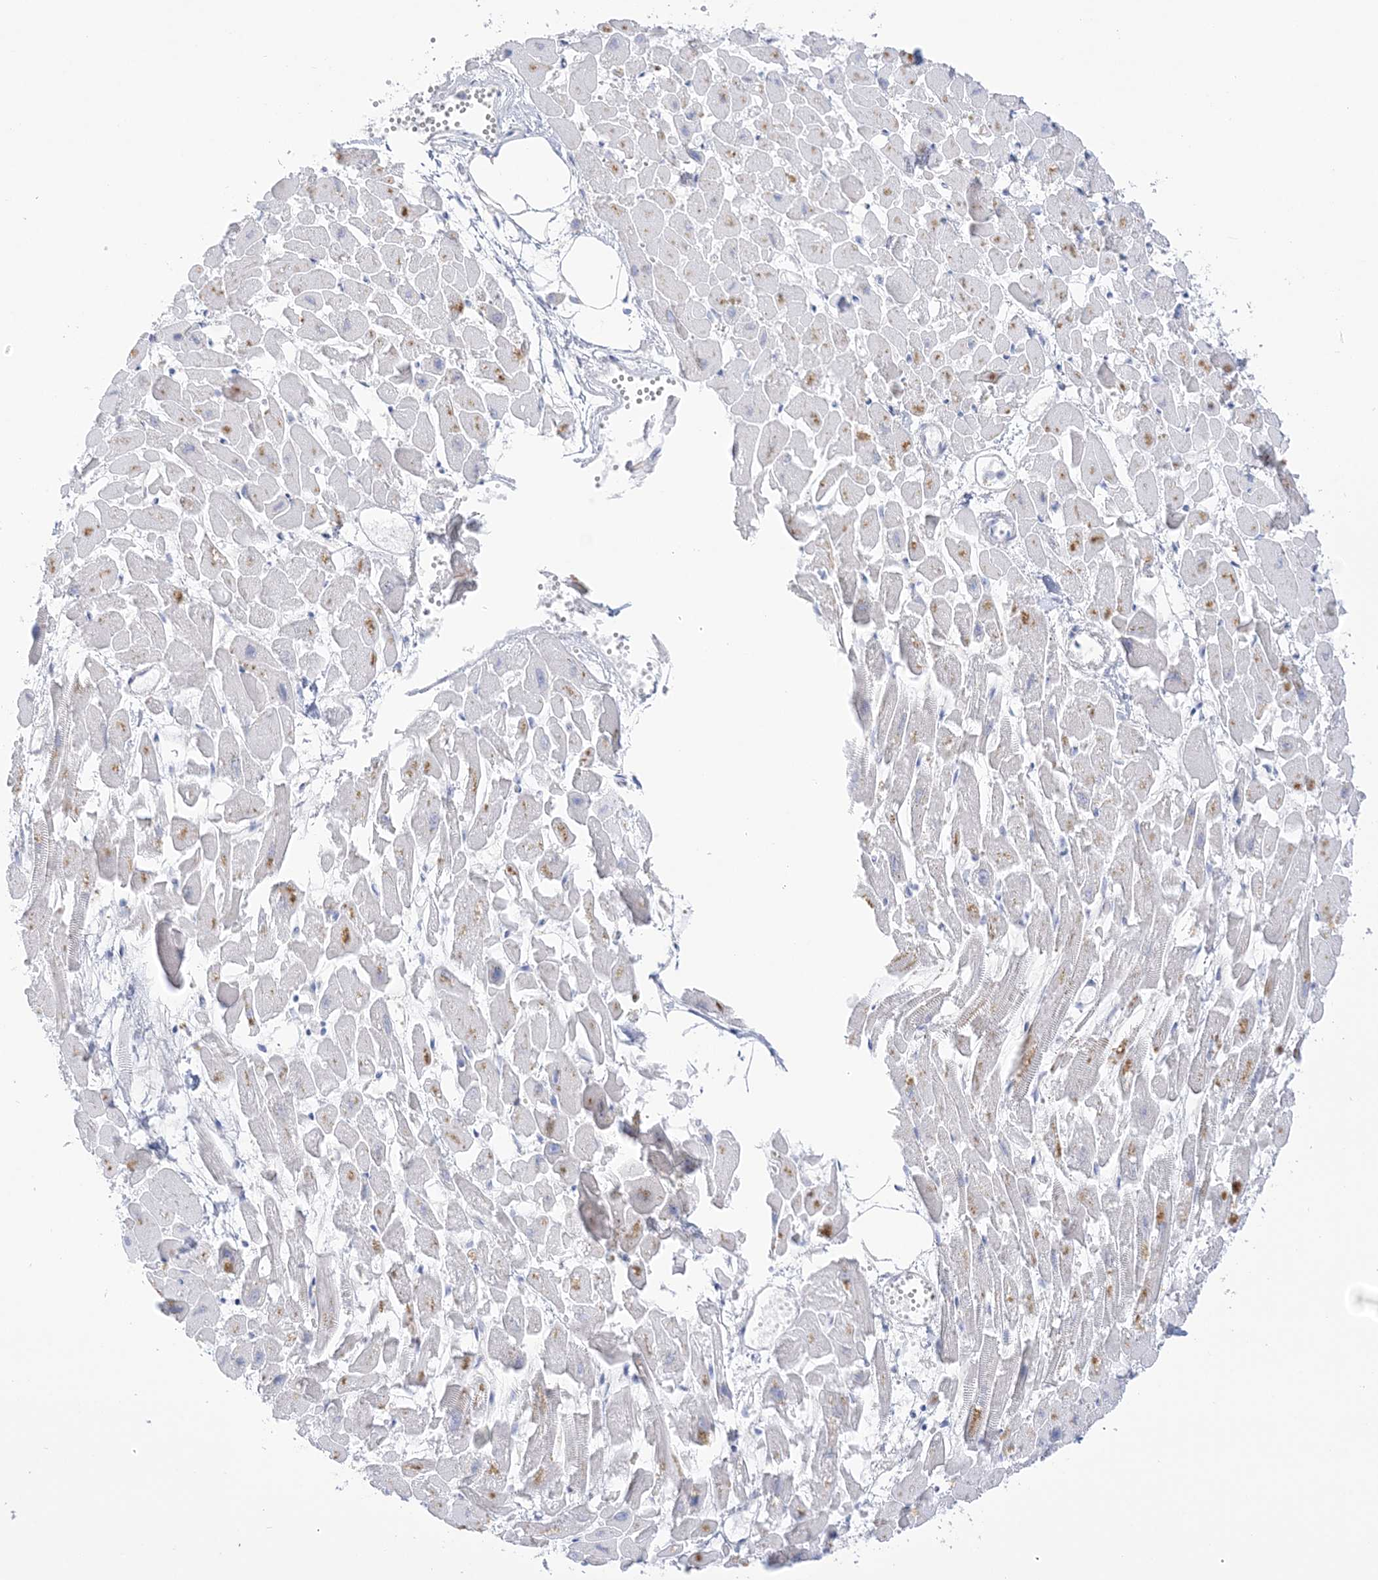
{"staining": {"intensity": "moderate", "quantity": "<25%", "location": "cytoplasmic/membranous"}, "tissue": "heart muscle", "cell_type": "Cardiomyocytes", "image_type": "normal", "snomed": [{"axis": "morphology", "description": "Normal tissue, NOS"}, {"axis": "topography", "description": "Heart"}], "caption": "Immunohistochemistry image of normal heart muscle stained for a protein (brown), which exhibits low levels of moderate cytoplasmic/membranous staining in about <25% of cardiomyocytes.", "gene": "SEMA3D", "patient": {"sex": "female", "age": 64}}